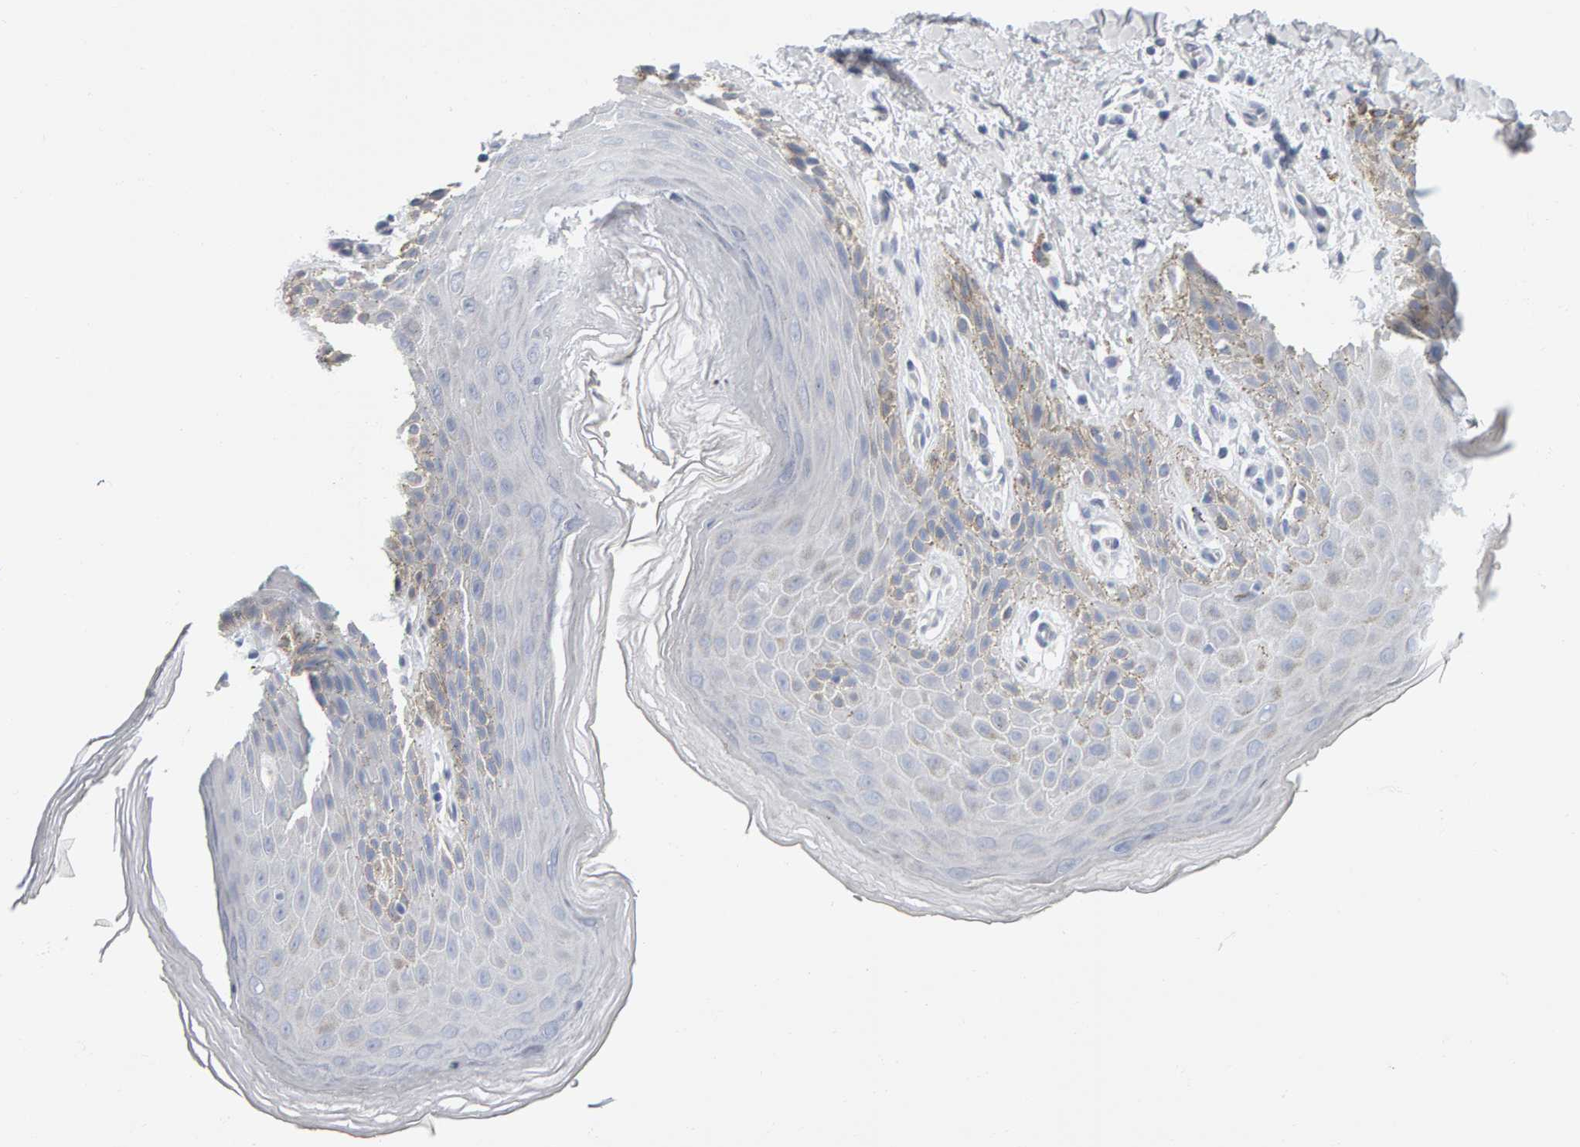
{"staining": {"intensity": "weak", "quantity": "<25%", "location": "cytoplasmic/membranous"}, "tissue": "skin", "cell_type": "Epidermal cells", "image_type": "normal", "snomed": [{"axis": "morphology", "description": "Normal tissue, NOS"}, {"axis": "topography", "description": "Anal"}, {"axis": "topography", "description": "Peripheral nerve tissue"}], "caption": "There is no significant positivity in epidermal cells of skin. (Stains: DAB (3,3'-diaminobenzidine) immunohistochemistry (IHC) with hematoxylin counter stain, Microscopy: brightfield microscopy at high magnification).", "gene": "CTH", "patient": {"sex": "male", "age": 44}}